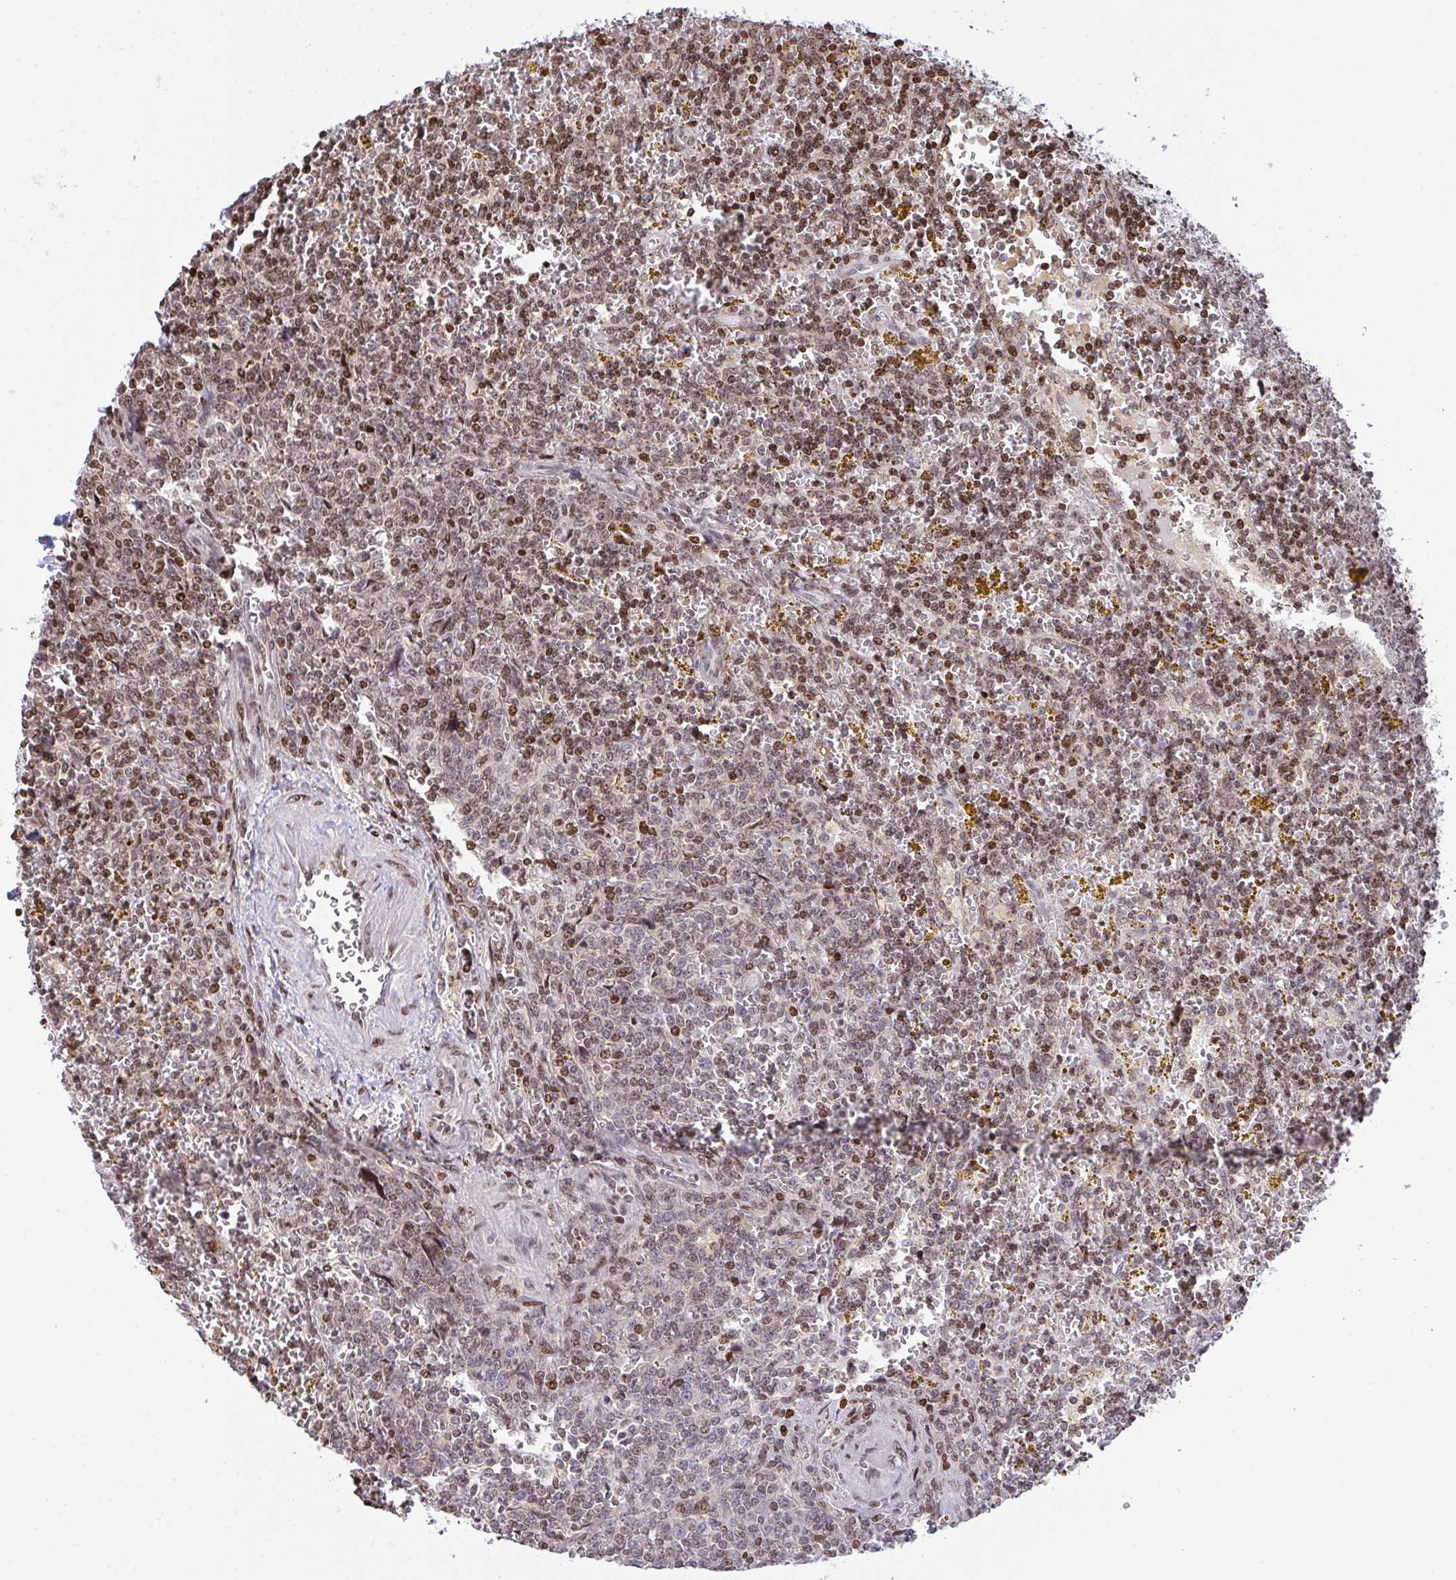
{"staining": {"intensity": "moderate", "quantity": ">75%", "location": "nuclear"}, "tissue": "lymphoma", "cell_type": "Tumor cells", "image_type": "cancer", "snomed": [{"axis": "morphology", "description": "Malignant lymphoma, non-Hodgkin's type, Low grade"}, {"axis": "topography", "description": "Spleen"}, {"axis": "topography", "description": "Lymph node"}], "caption": "Immunohistochemistry (IHC) of human low-grade malignant lymphoma, non-Hodgkin's type shows medium levels of moderate nuclear expression in approximately >75% of tumor cells.", "gene": "RAPGEF5", "patient": {"sex": "female", "age": 66}}